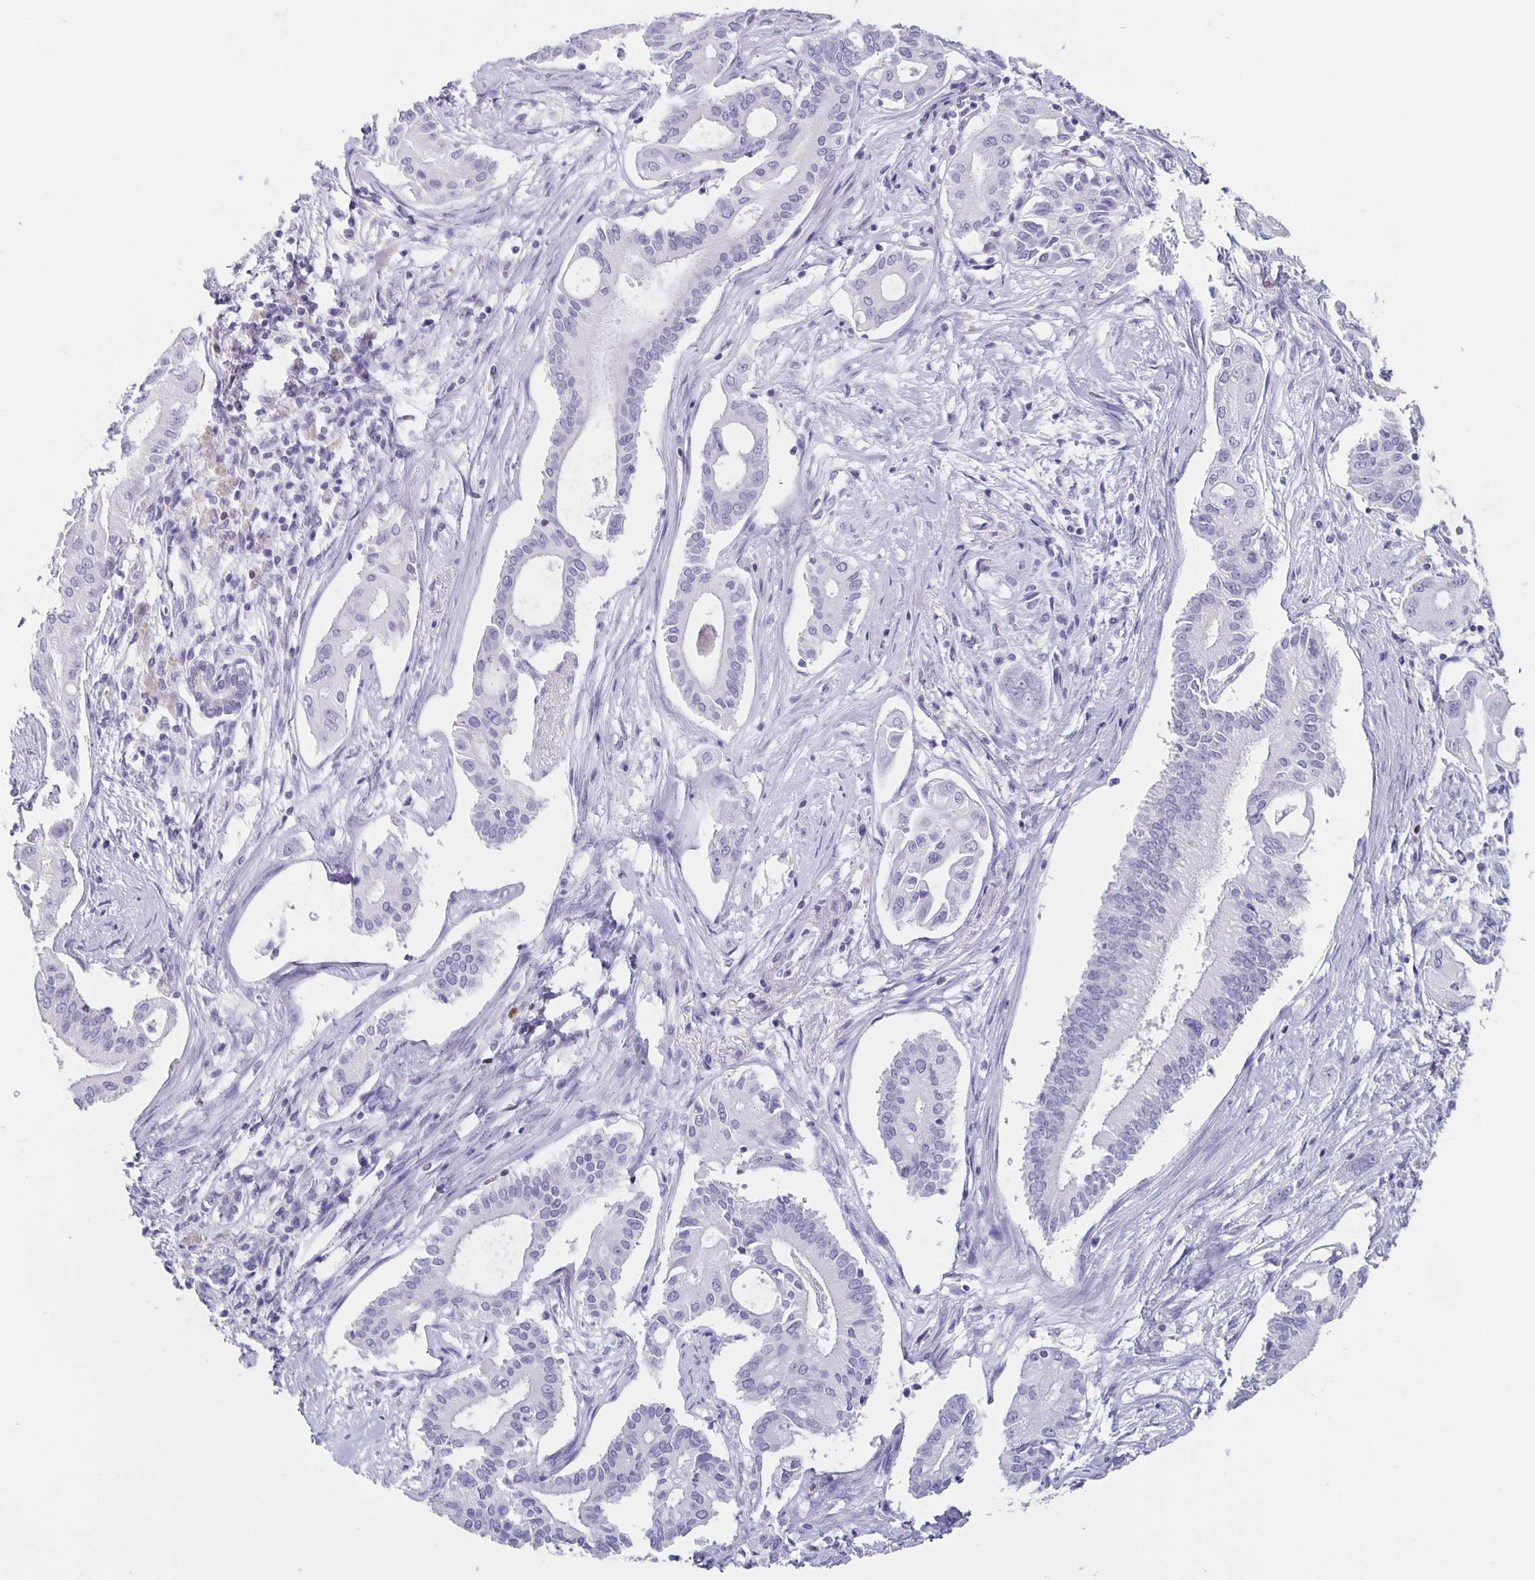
{"staining": {"intensity": "negative", "quantity": "none", "location": "none"}, "tissue": "pancreatic cancer", "cell_type": "Tumor cells", "image_type": "cancer", "snomed": [{"axis": "morphology", "description": "Adenocarcinoma, NOS"}, {"axis": "topography", "description": "Pancreas"}], "caption": "Immunohistochemistry of adenocarcinoma (pancreatic) shows no staining in tumor cells.", "gene": "SATB2", "patient": {"sex": "female", "age": 68}}